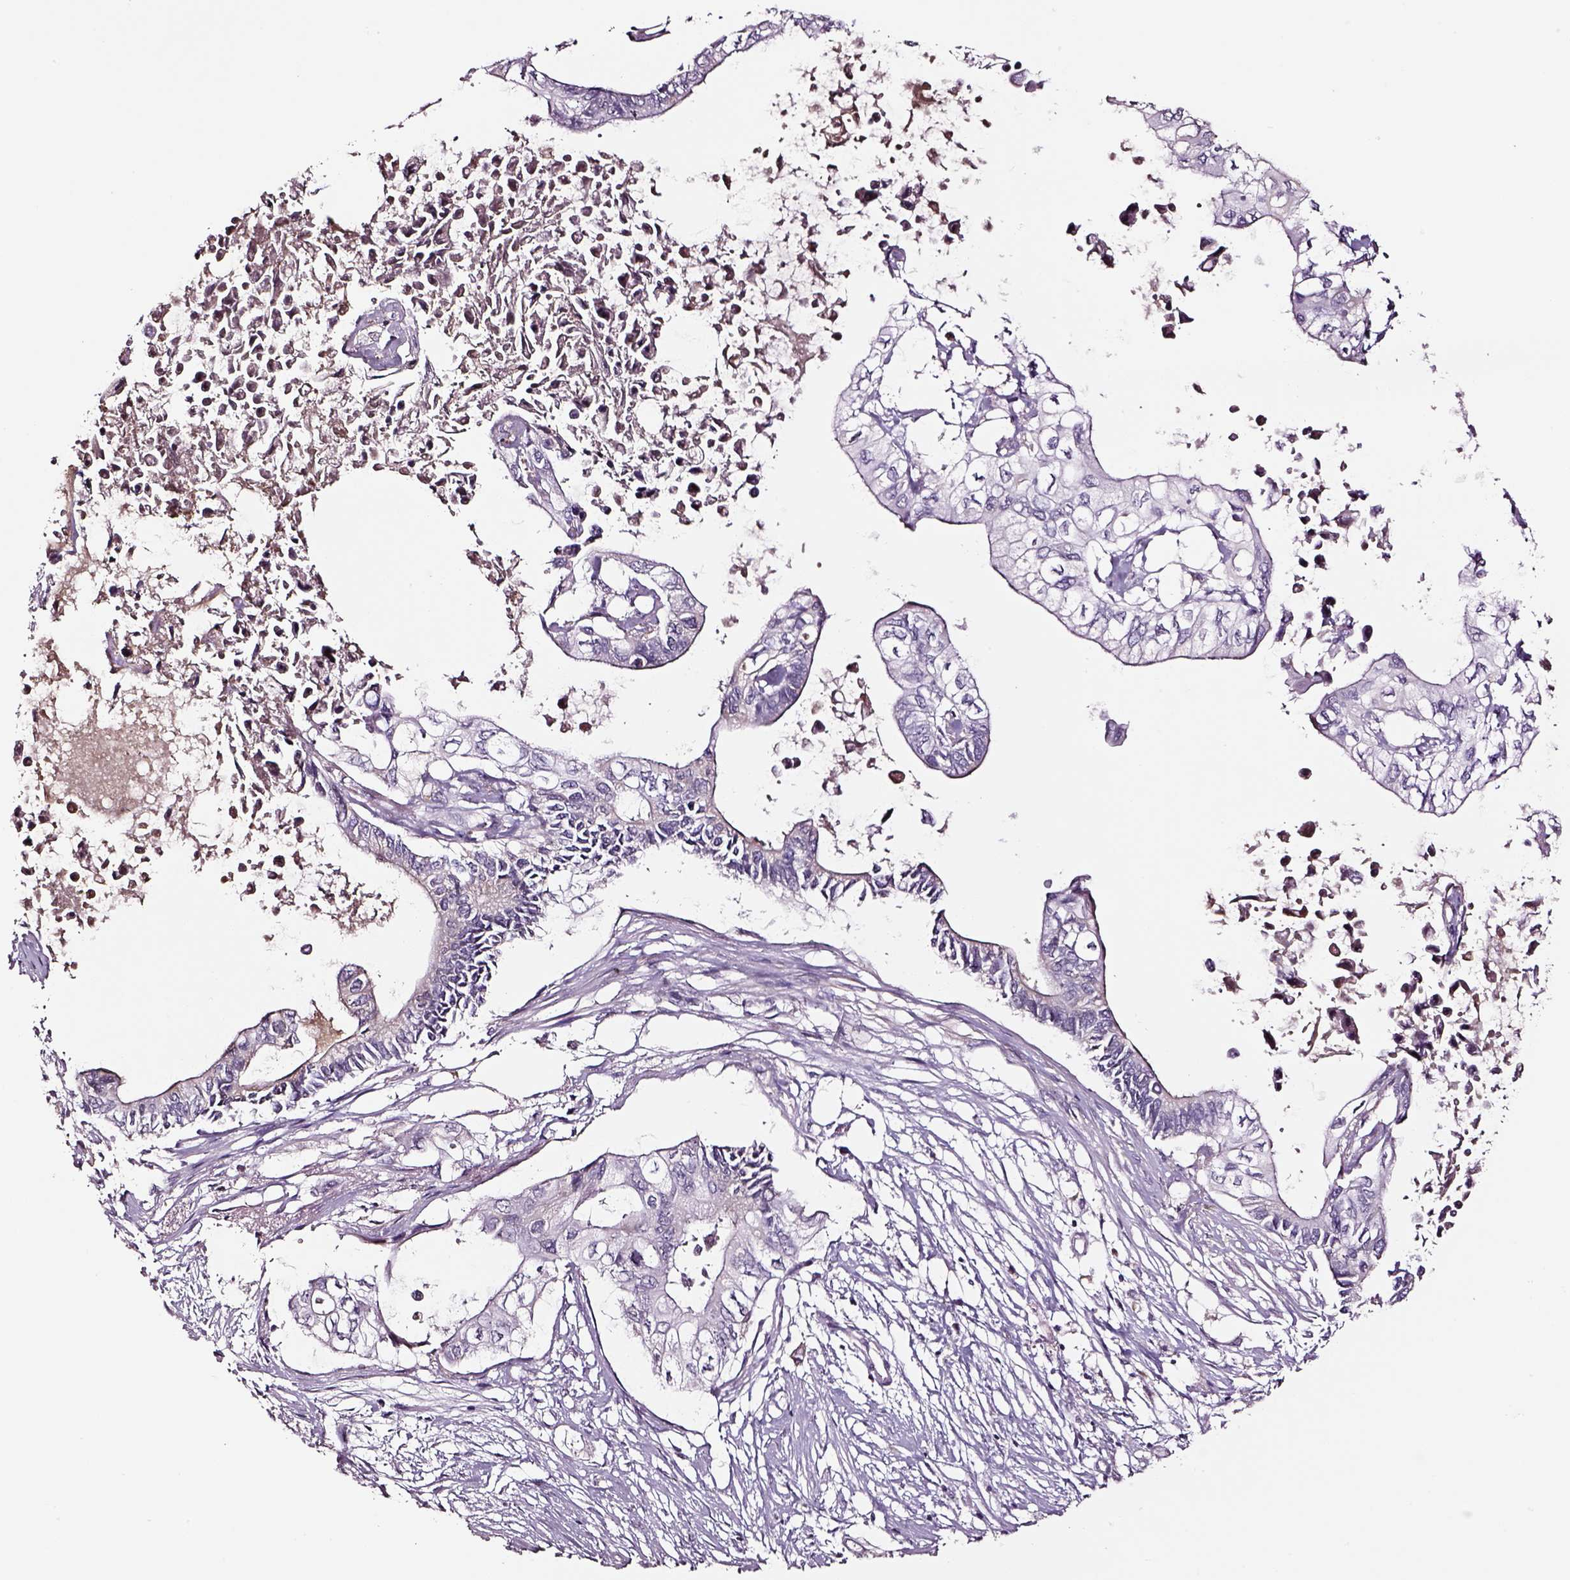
{"staining": {"intensity": "negative", "quantity": "none", "location": "none"}, "tissue": "pancreatic cancer", "cell_type": "Tumor cells", "image_type": "cancer", "snomed": [{"axis": "morphology", "description": "Adenocarcinoma, NOS"}, {"axis": "topography", "description": "Pancreas"}], "caption": "A photomicrograph of human pancreatic cancer is negative for staining in tumor cells.", "gene": "SMIM17", "patient": {"sex": "female", "age": 63}}